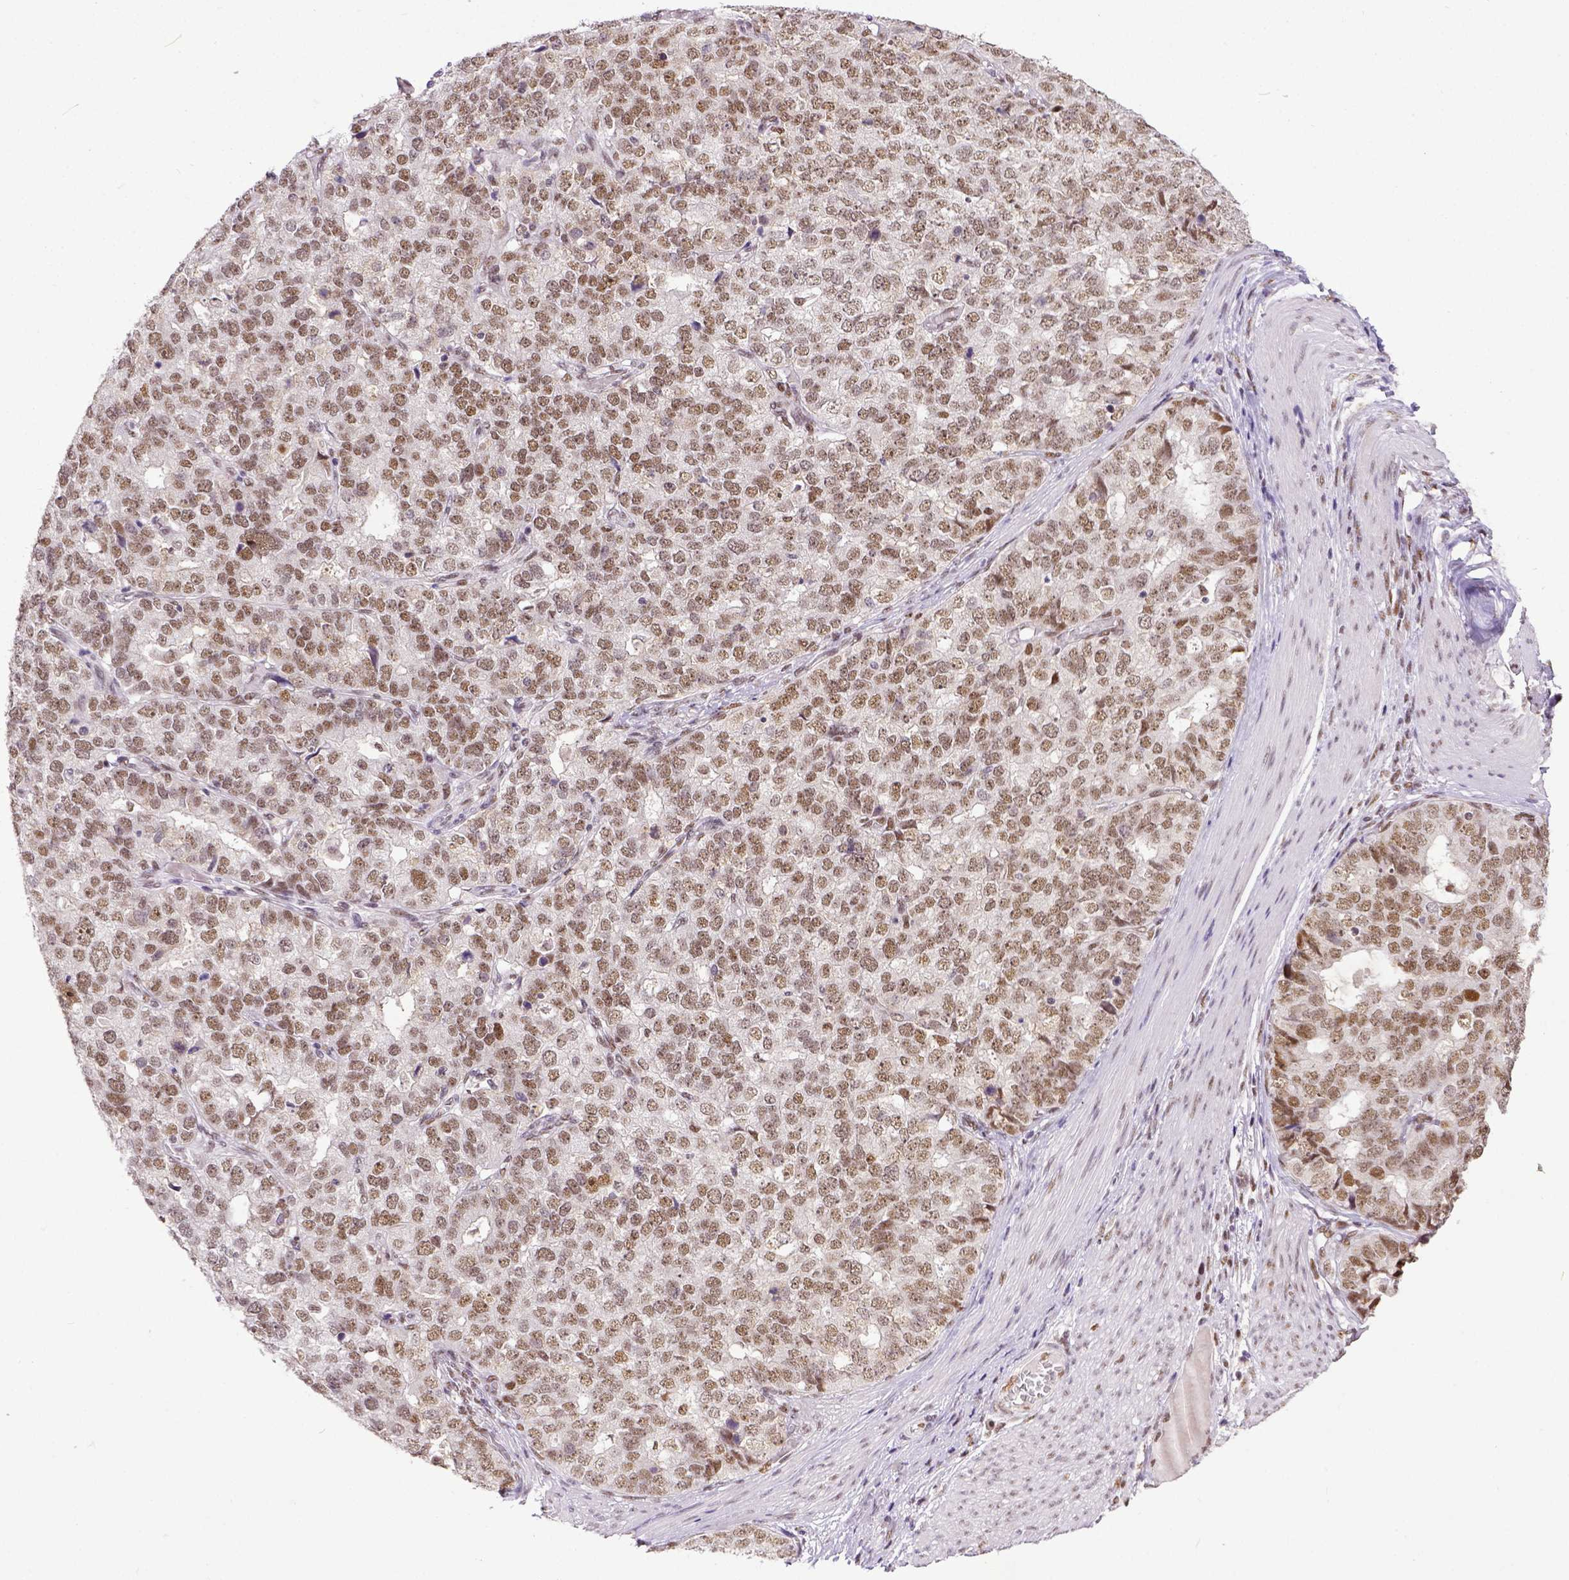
{"staining": {"intensity": "moderate", "quantity": ">75%", "location": "nuclear"}, "tissue": "stomach cancer", "cell_type": "Tumor cells", "image_type": "cancer", "snomed": [{"axis": "morphology", "description": "Adenocarcinoma, NOS"}, {"axis": "topography", "description": "Stomach"}], "caption": "Immunohistochemistry staining of stomach cancer, which reveals medium levels of moderate nuclear positivity in approximately >75% of tumor cells indicating moderate nuclear protein positivity. The staining was performed using DAB (3,3'-diaminobenzidine) (brown) for protein detection and nuclei were counterstained in hematoxylin (blue).", "gene": "ERCC1", "patient": {"sex": "male", "age": 69}}